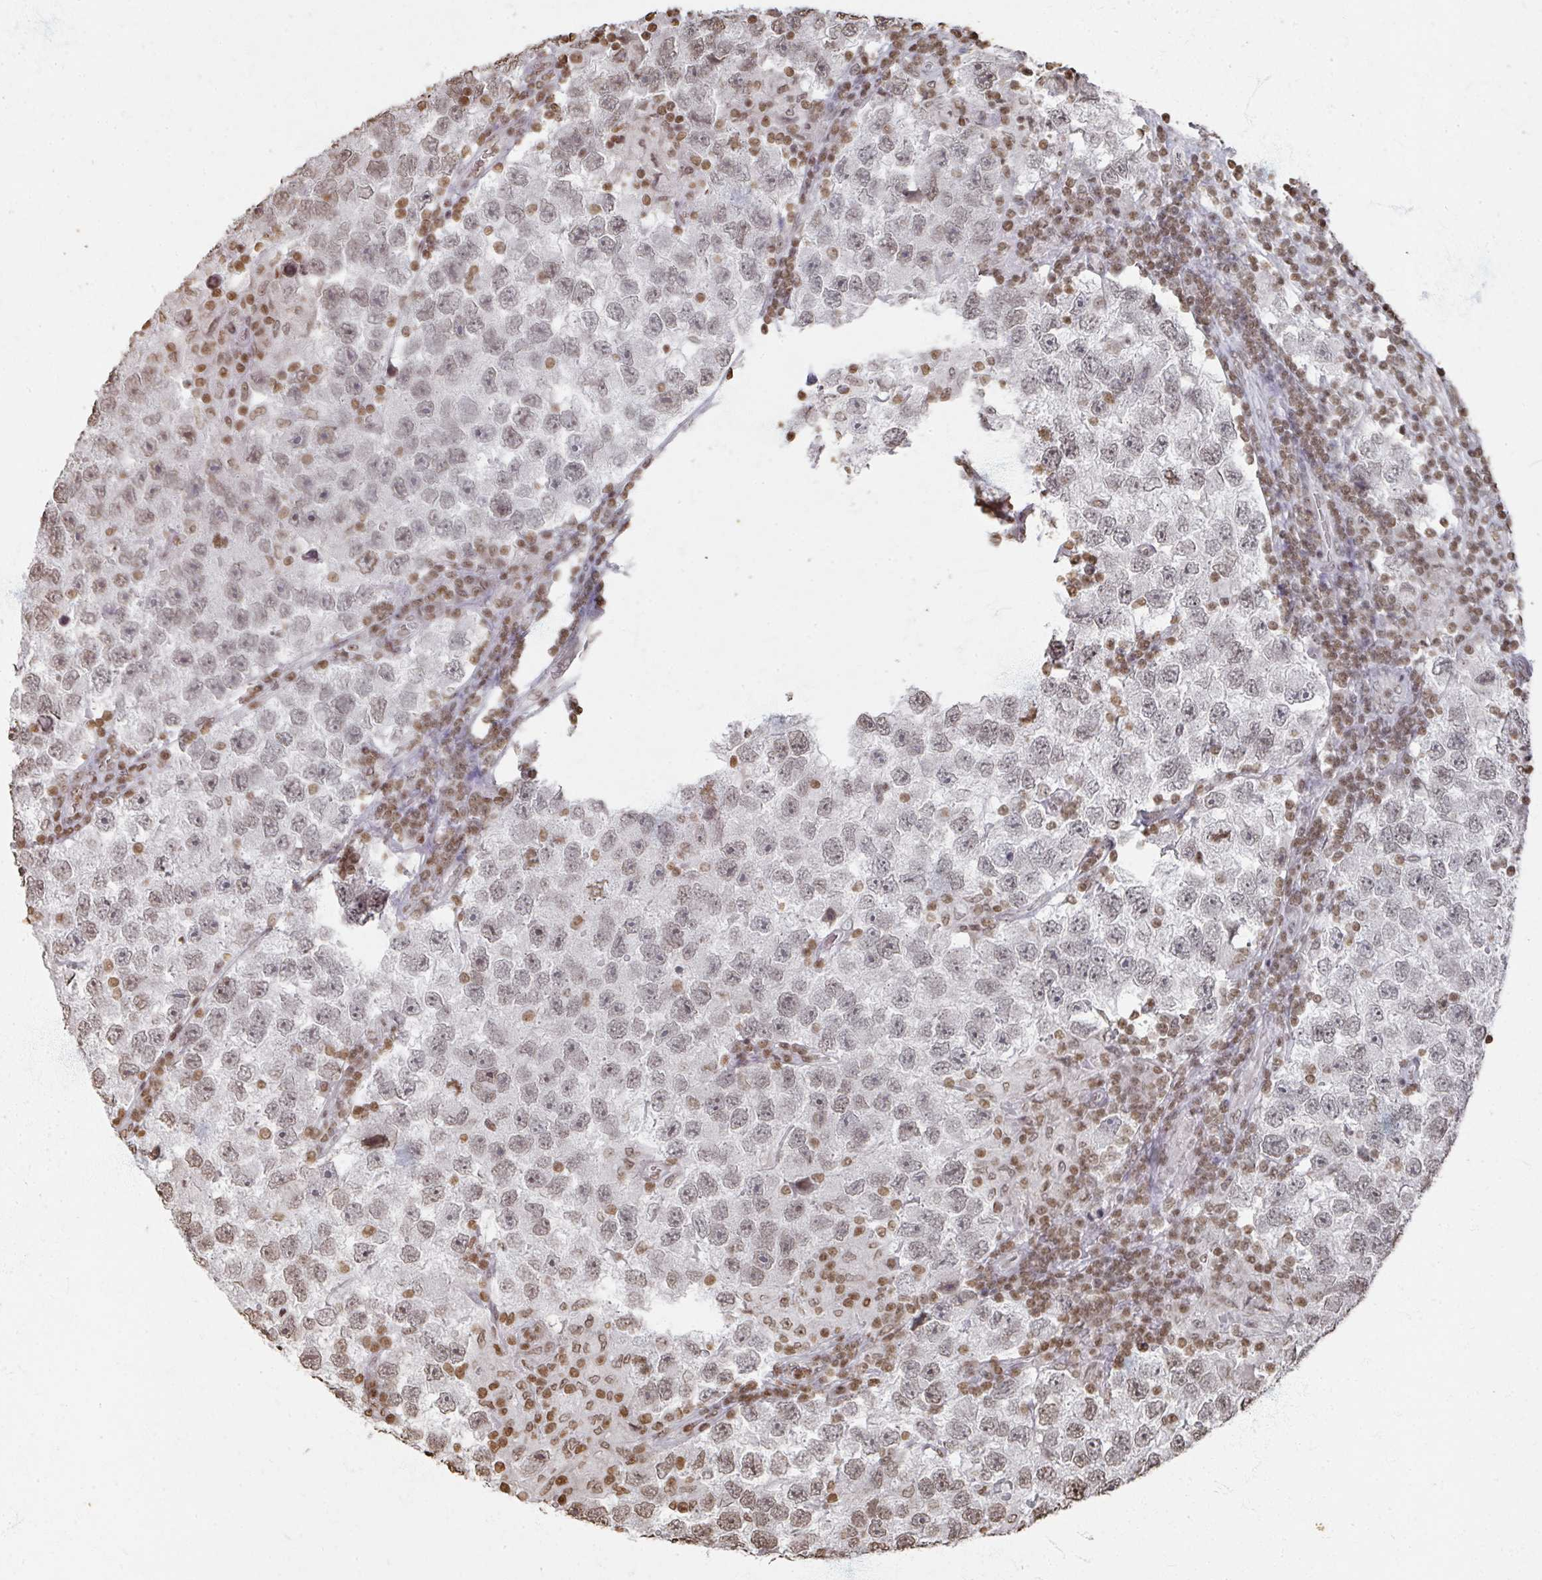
{"staining": {"intensity": "weak", "quantity": "25%-75%", "location": "nuclear"}, "tissue": "testis cancer", "cell_type": "Tumor cells", "image_type": "cancer", "snomed": [{"axis": "morphology", "description": "Seminoma, NOS"}, {"axis": "topography", "description": "Testis"}], "caption": "Immunohistochemical staining of seminoma (testis) demonstrates low levels of weak nuclear positivity in approximately 25%-75% of tumor cells.", "gene": "DCUN1D5", "patient": {"sex": "male", "age": 26}}